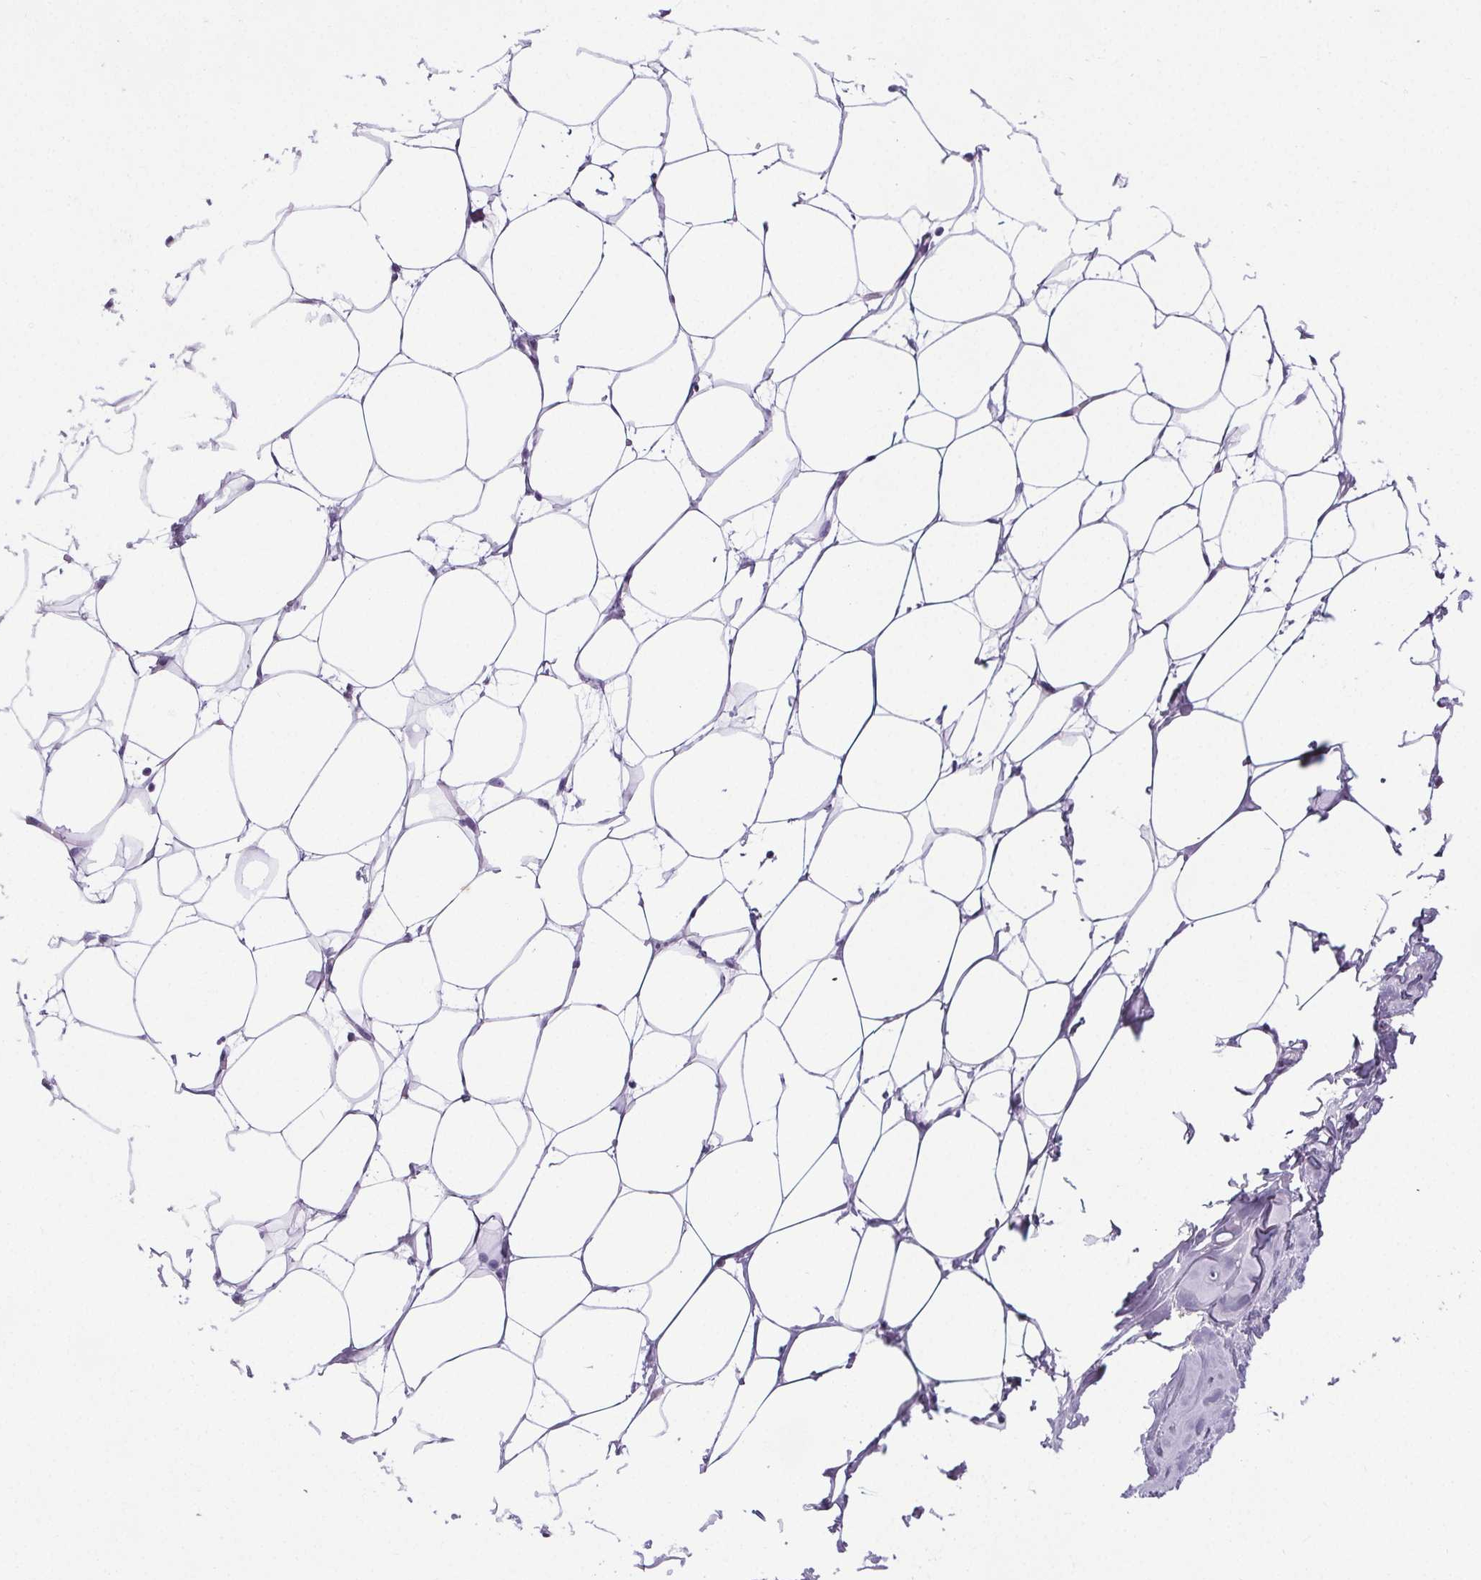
{"staining": {"intensity": "negative", "quantity": "none", "location": "none"}, "tissue": "breast", "cell_type": "Adipocytes", "image_type": "normal", "snomed": [{"axis": "morphology", "description": "Normal tissue, NOS"}, {"axis": "topography", "description": "Breast"}], "caption": "An immunohistochemistry photomicrograph of normal breast is shown. There is no staining in adipocytes of breast.", "gene": "ELAVL2", "patient": {"sex": "female", "age": 27}}